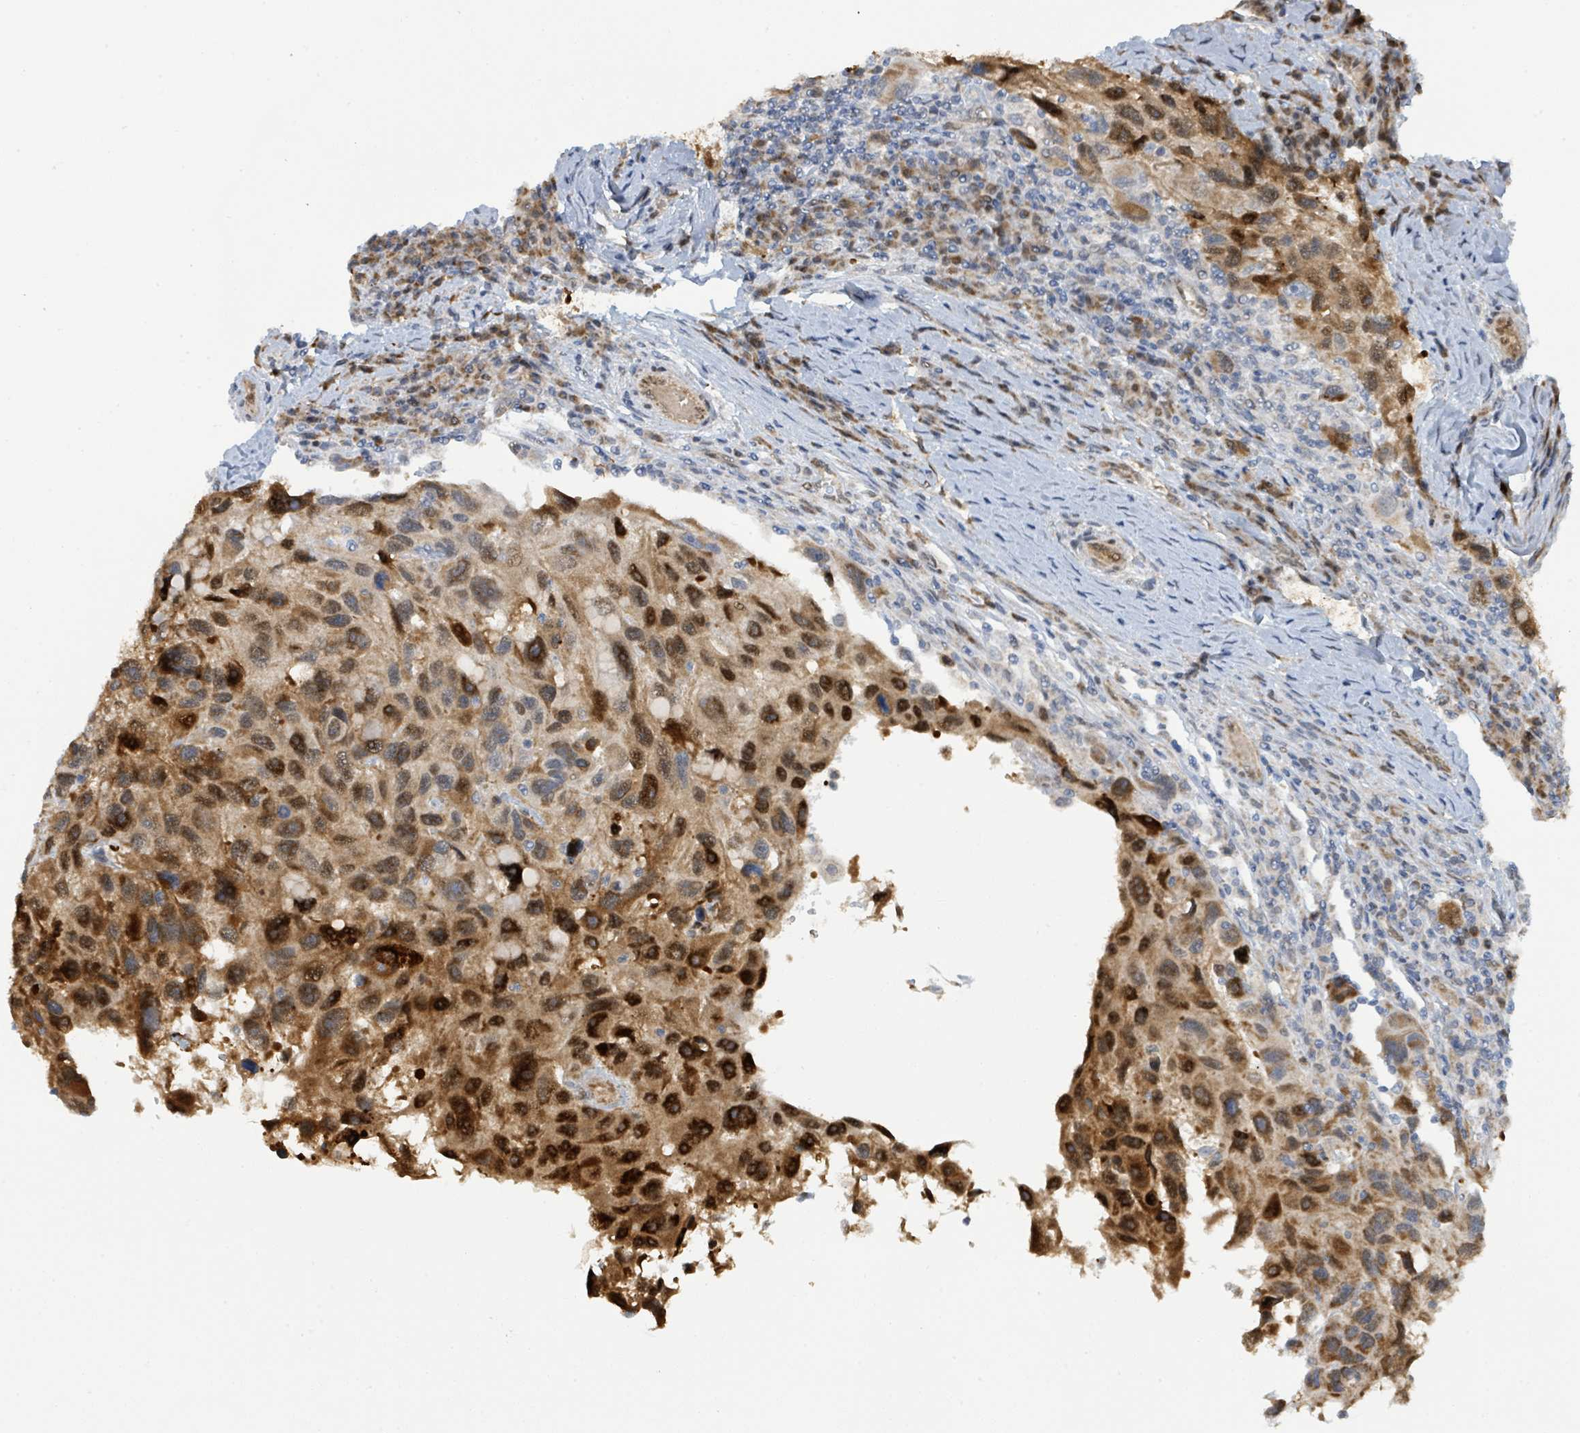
{"staining": {"intensity": "strong", "quantity": ">75%", "location": "cytoplasmic/membranous,nuclear"}, "tissue": "melanoma", "cell_type": "Tumor cells", "image_type": "cancer", "snomed": [{"axis": "morphology", "description": "Malignant melanoma, NOS"}, {"axis": "topography", "description": "Skin"}], "caption": "Brown immunohistochemical staining in human malignant melanoma exhibits strong cytoplasmic/membranous and nuclear expression in approximately >75% of tumor cells.", "gene": "PSMB7", "patient": {"sex": "male", "age": 53}}